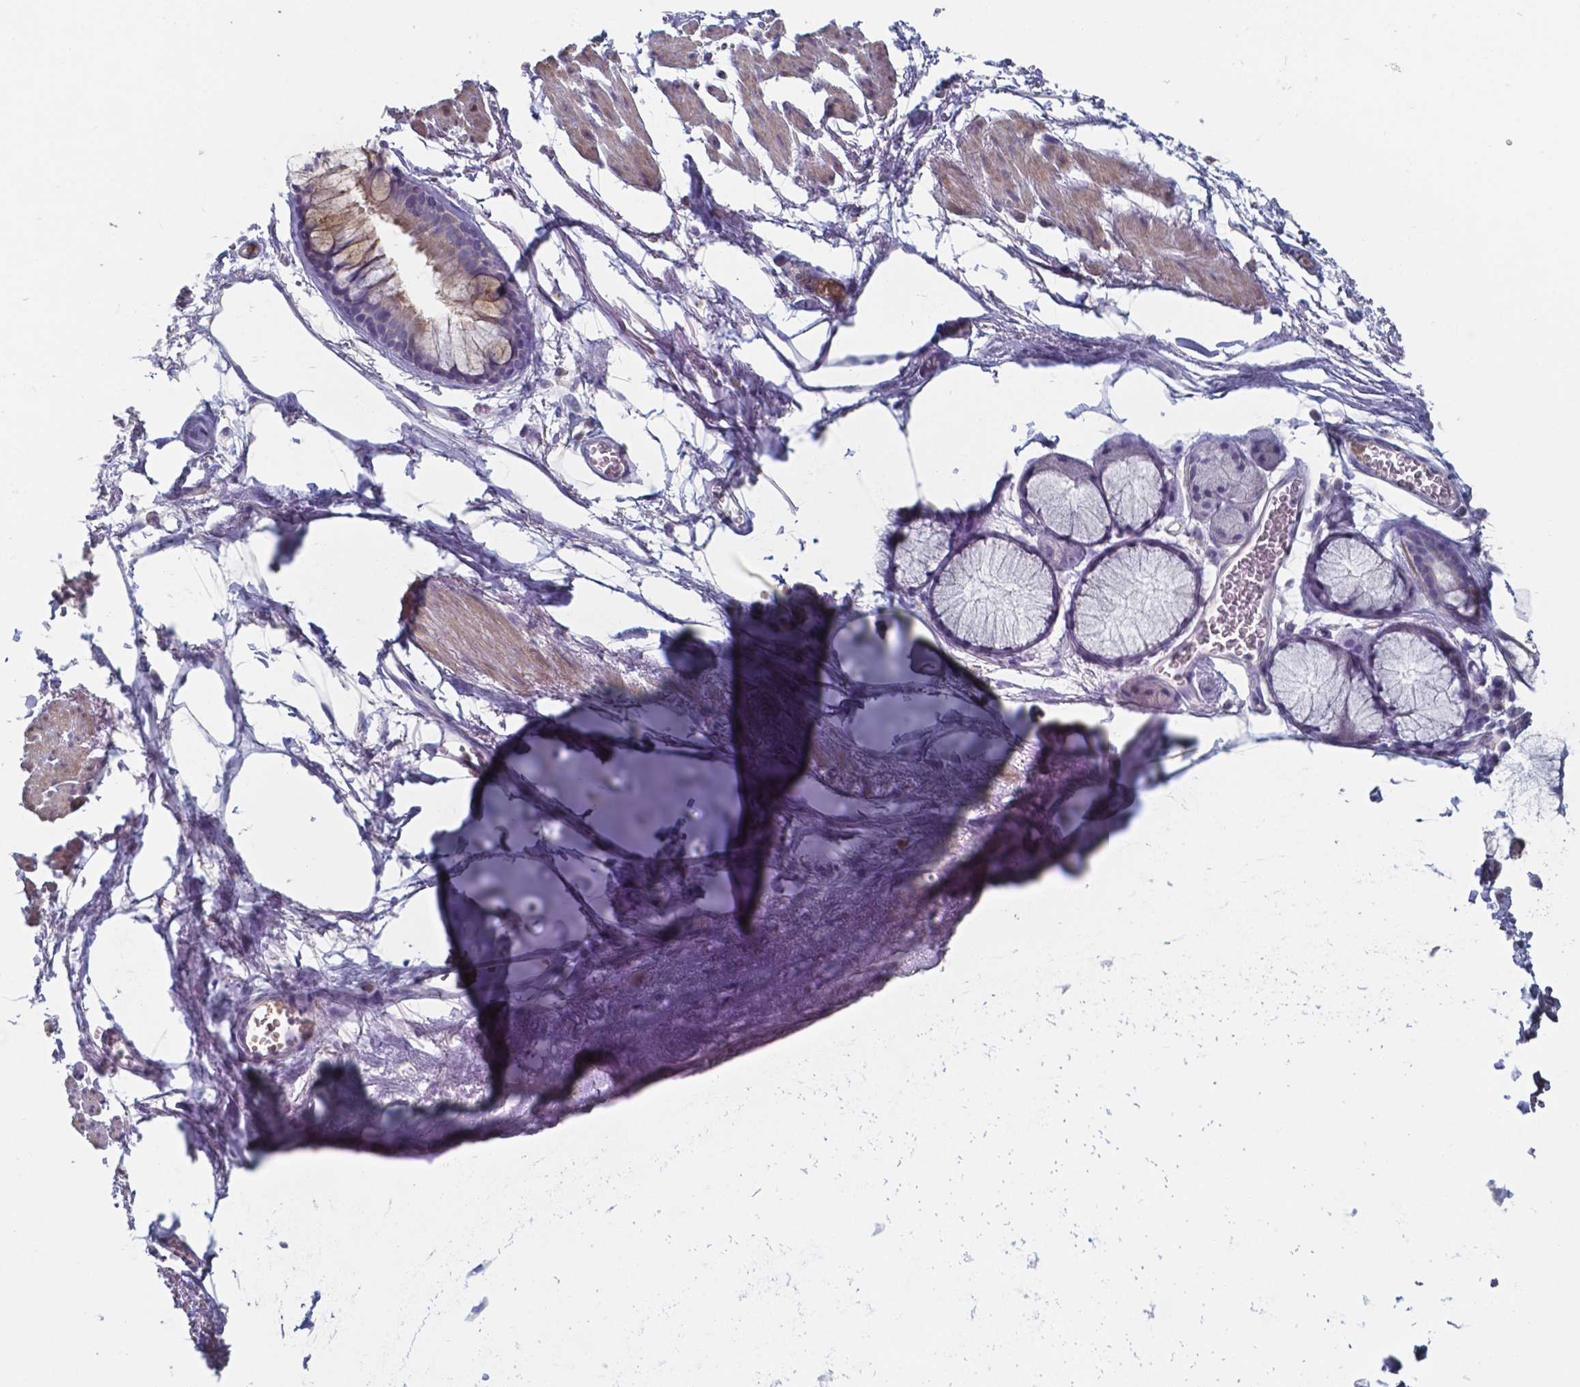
{"staining": {"intensity": "negative", "quantity": "none", "location": "none"}, "tissue": "adipose tissue", "cell_type": "Adipocytes", "image_type": "normal", "snomed": [{"axis": "morphology", "description": "Normal tissue, NOS"}, {"axis": "topography", "description": "Cartilage tissue"}, {"axis": "topography", "description": "Bronchus"}], "caption": "Immunohistochemistry micrograph of unremarkable adipose tissue stained for a protein (brown), which reveals no staining in adipocytes.", "gene": "BTBD17", "patient": {"sex": "female", "age": 79}}